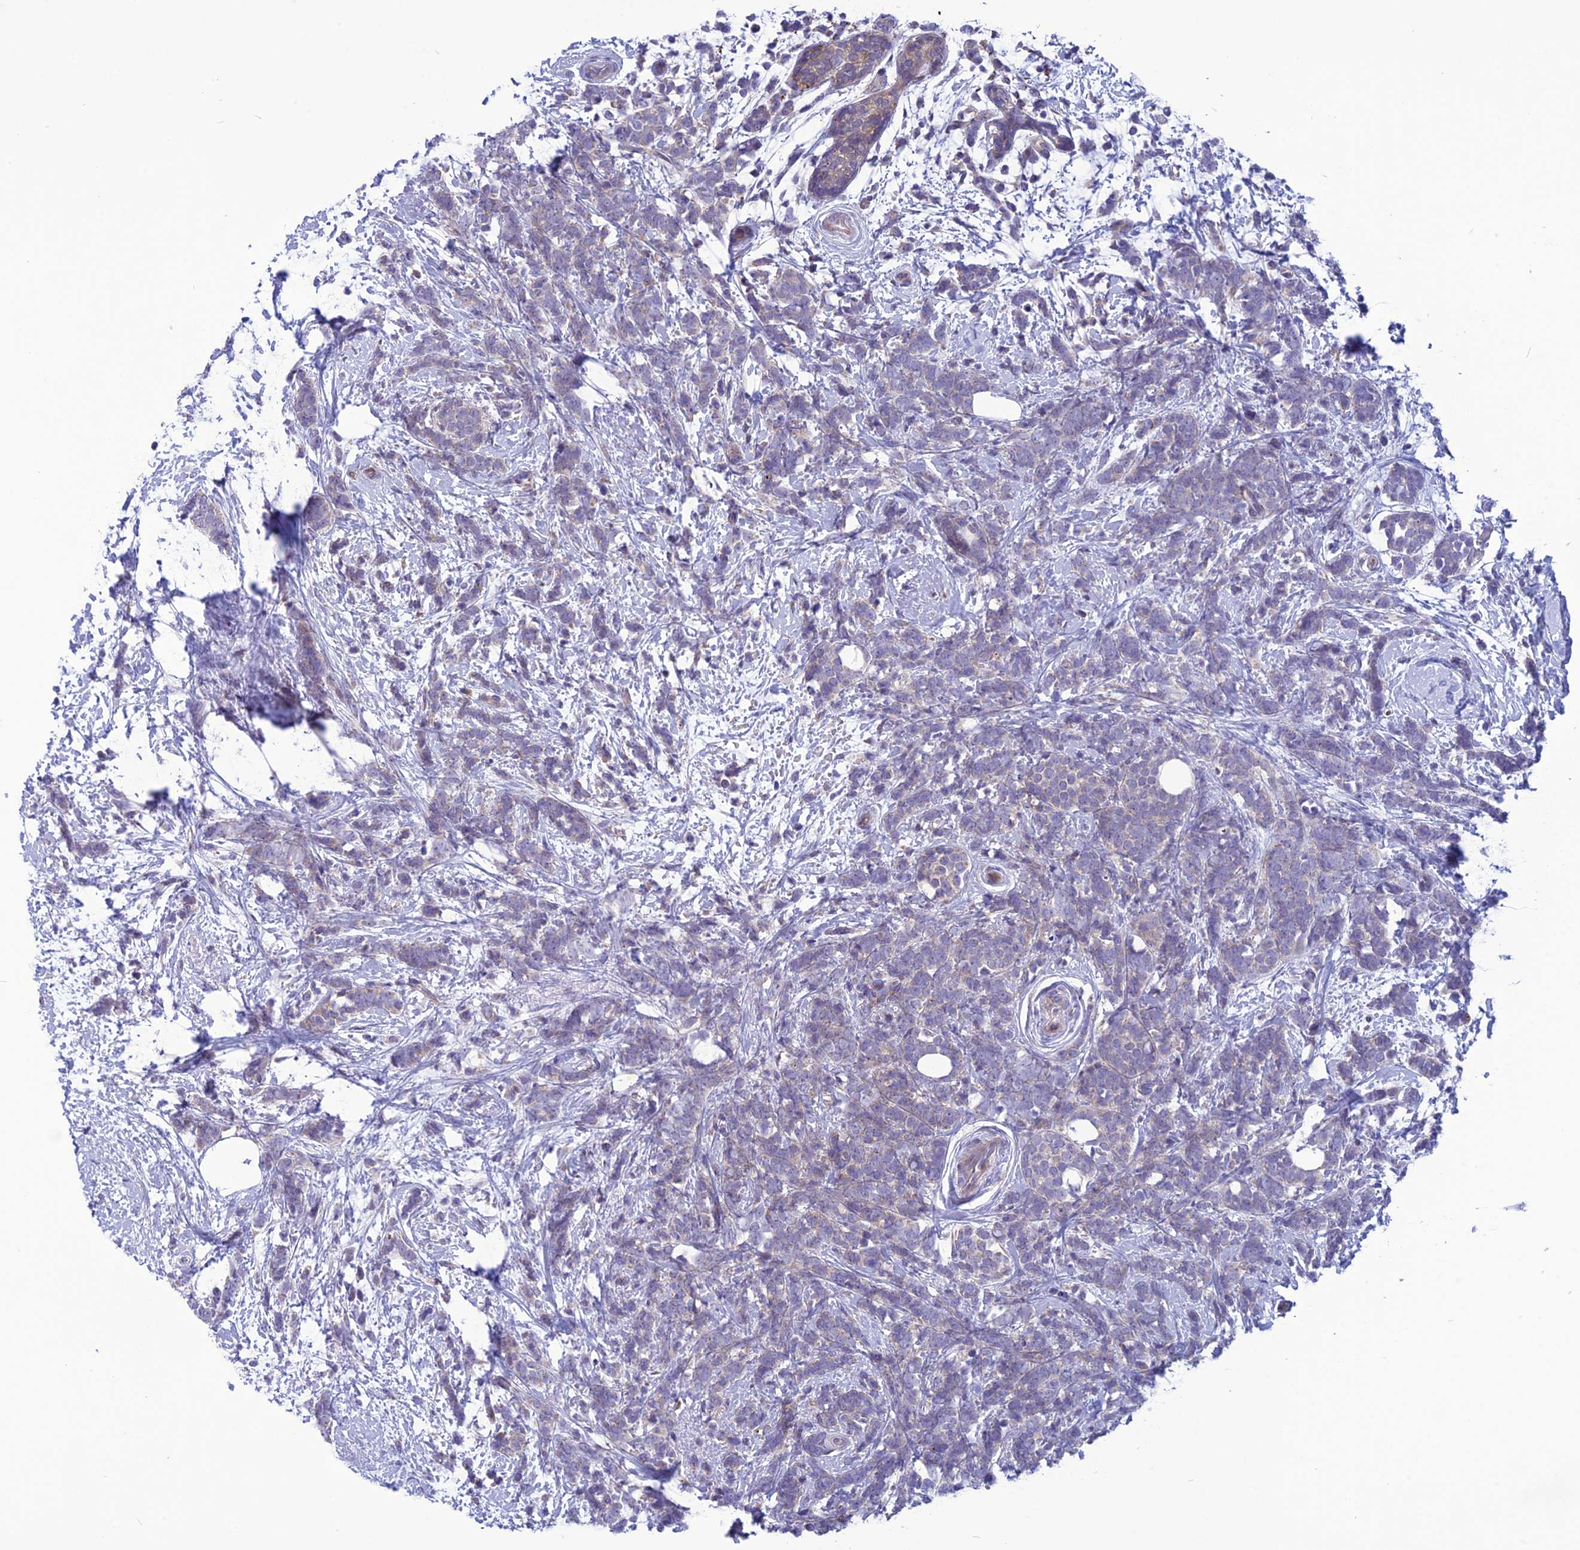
{"staining": {"intensity": "weak", "quantity": "<25%", "location": "cytoplasmic/membranous"}, "tissue": "breast cancer", "cell_type": "Tumor cells", "image_type": "cancer", "snomed": [{"axis": "morphology", "description": "Lobular carcinoma"}, {"axis": "topography", "description": "Breast"}], "caption": "A micrograph of breast cancer stained for a protein shows no brown staining in tumor cells. (Brightfield microscopy of DAB immunohistochemistry at high magnification).", "gene": "PSMF1", "patient": {"sex": "female", "age": 58}}